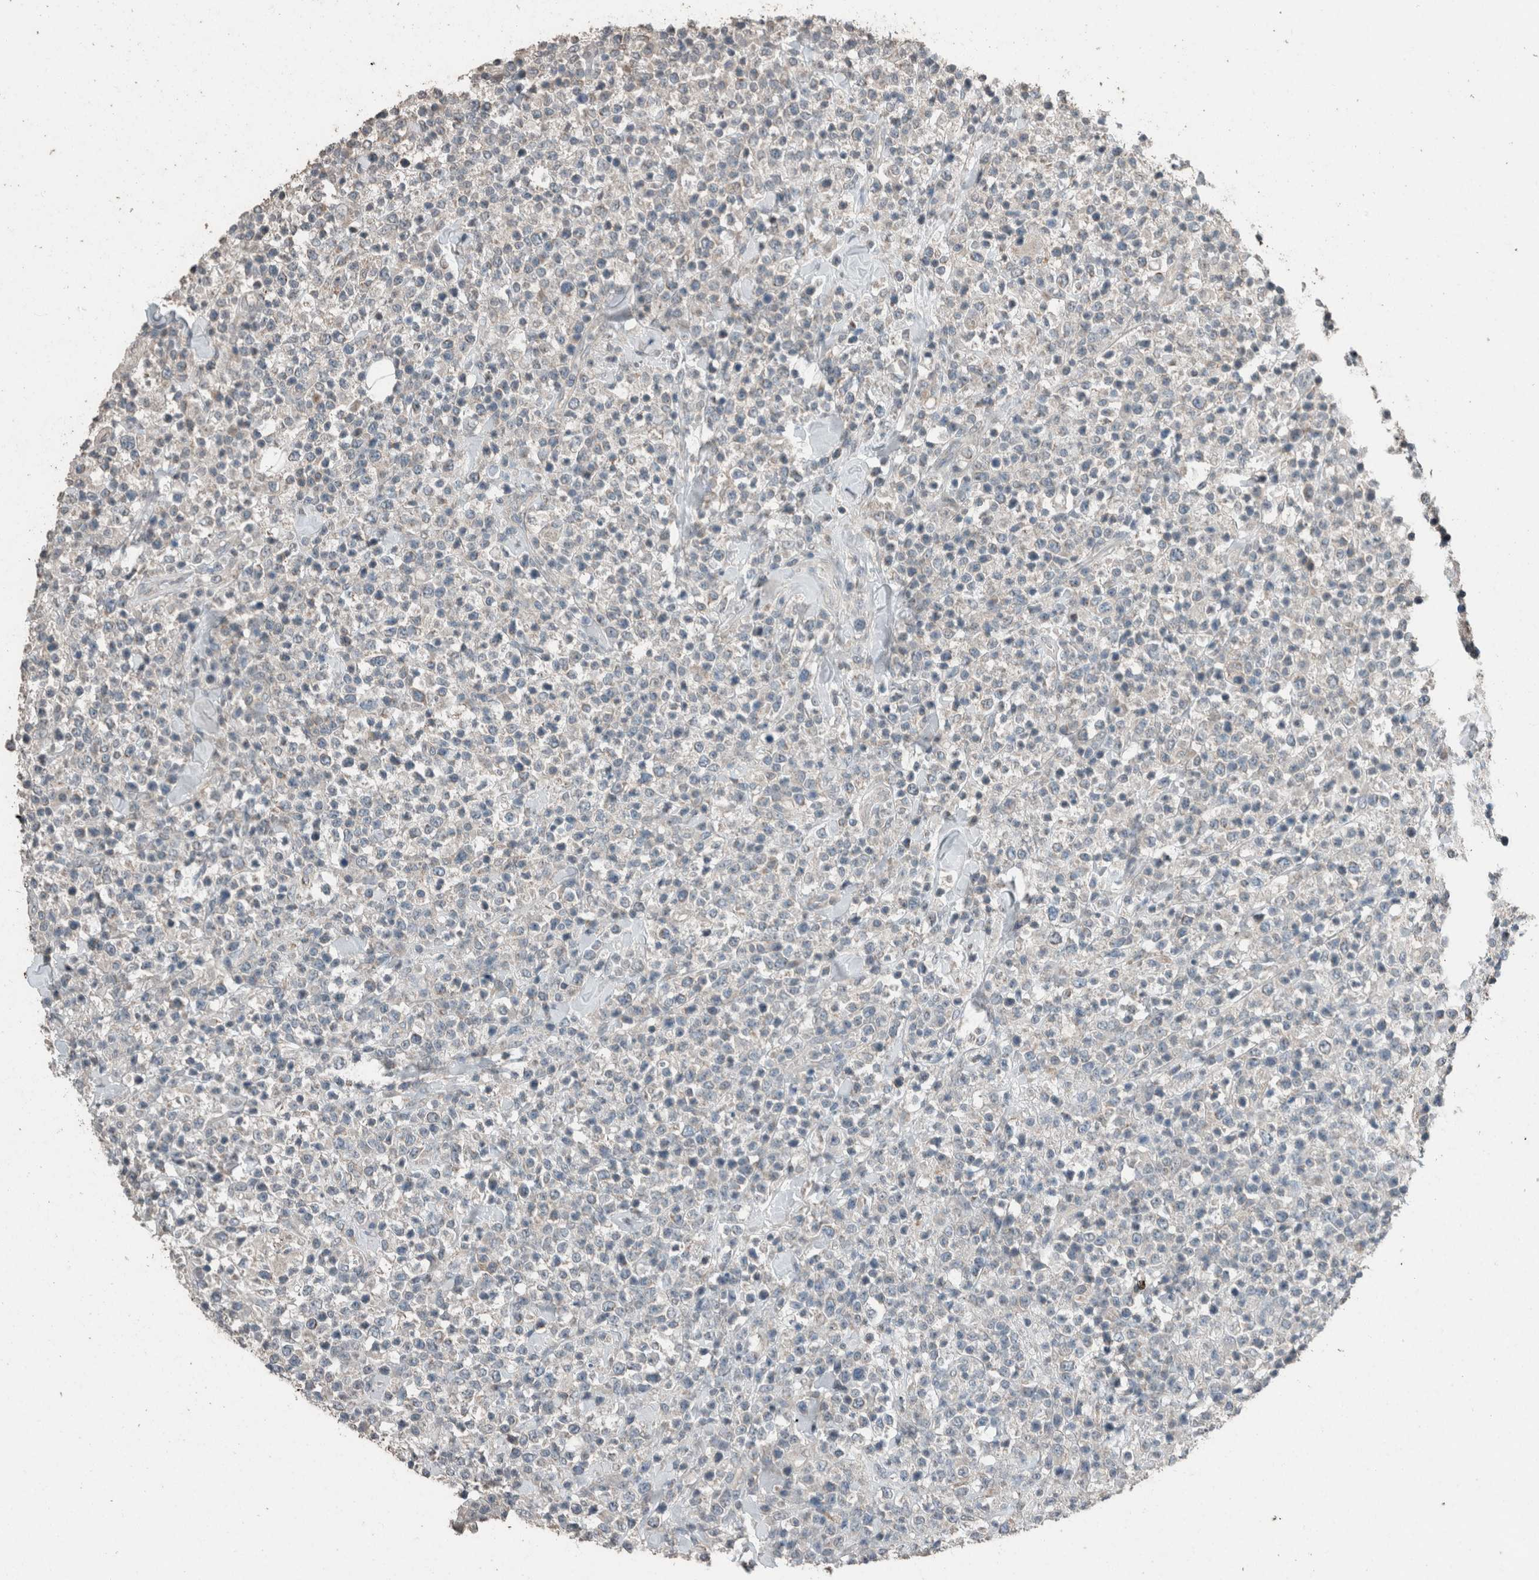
{"staining": {"intensity": "negative", "quantity": "none", "location": "none"}, "tissue": "lymphoma", "cell_type": "Tumor cells", "image_type": "cancer", "snomed": [{"axis": "morphology", "description": "Malignant lymphoma, non-Hodgkin's type, High grade"}, {"axis": "topography", "description": "Colon"}], "caption": "The immunohistochemistry (IHC) image has no significant positivity in tumor cells of malignant lymphoma, non-Hodgkin's type (high-grade) tissue.", "gene": "ACVR2B", "patient": {"sex": "female", "age": 53}}